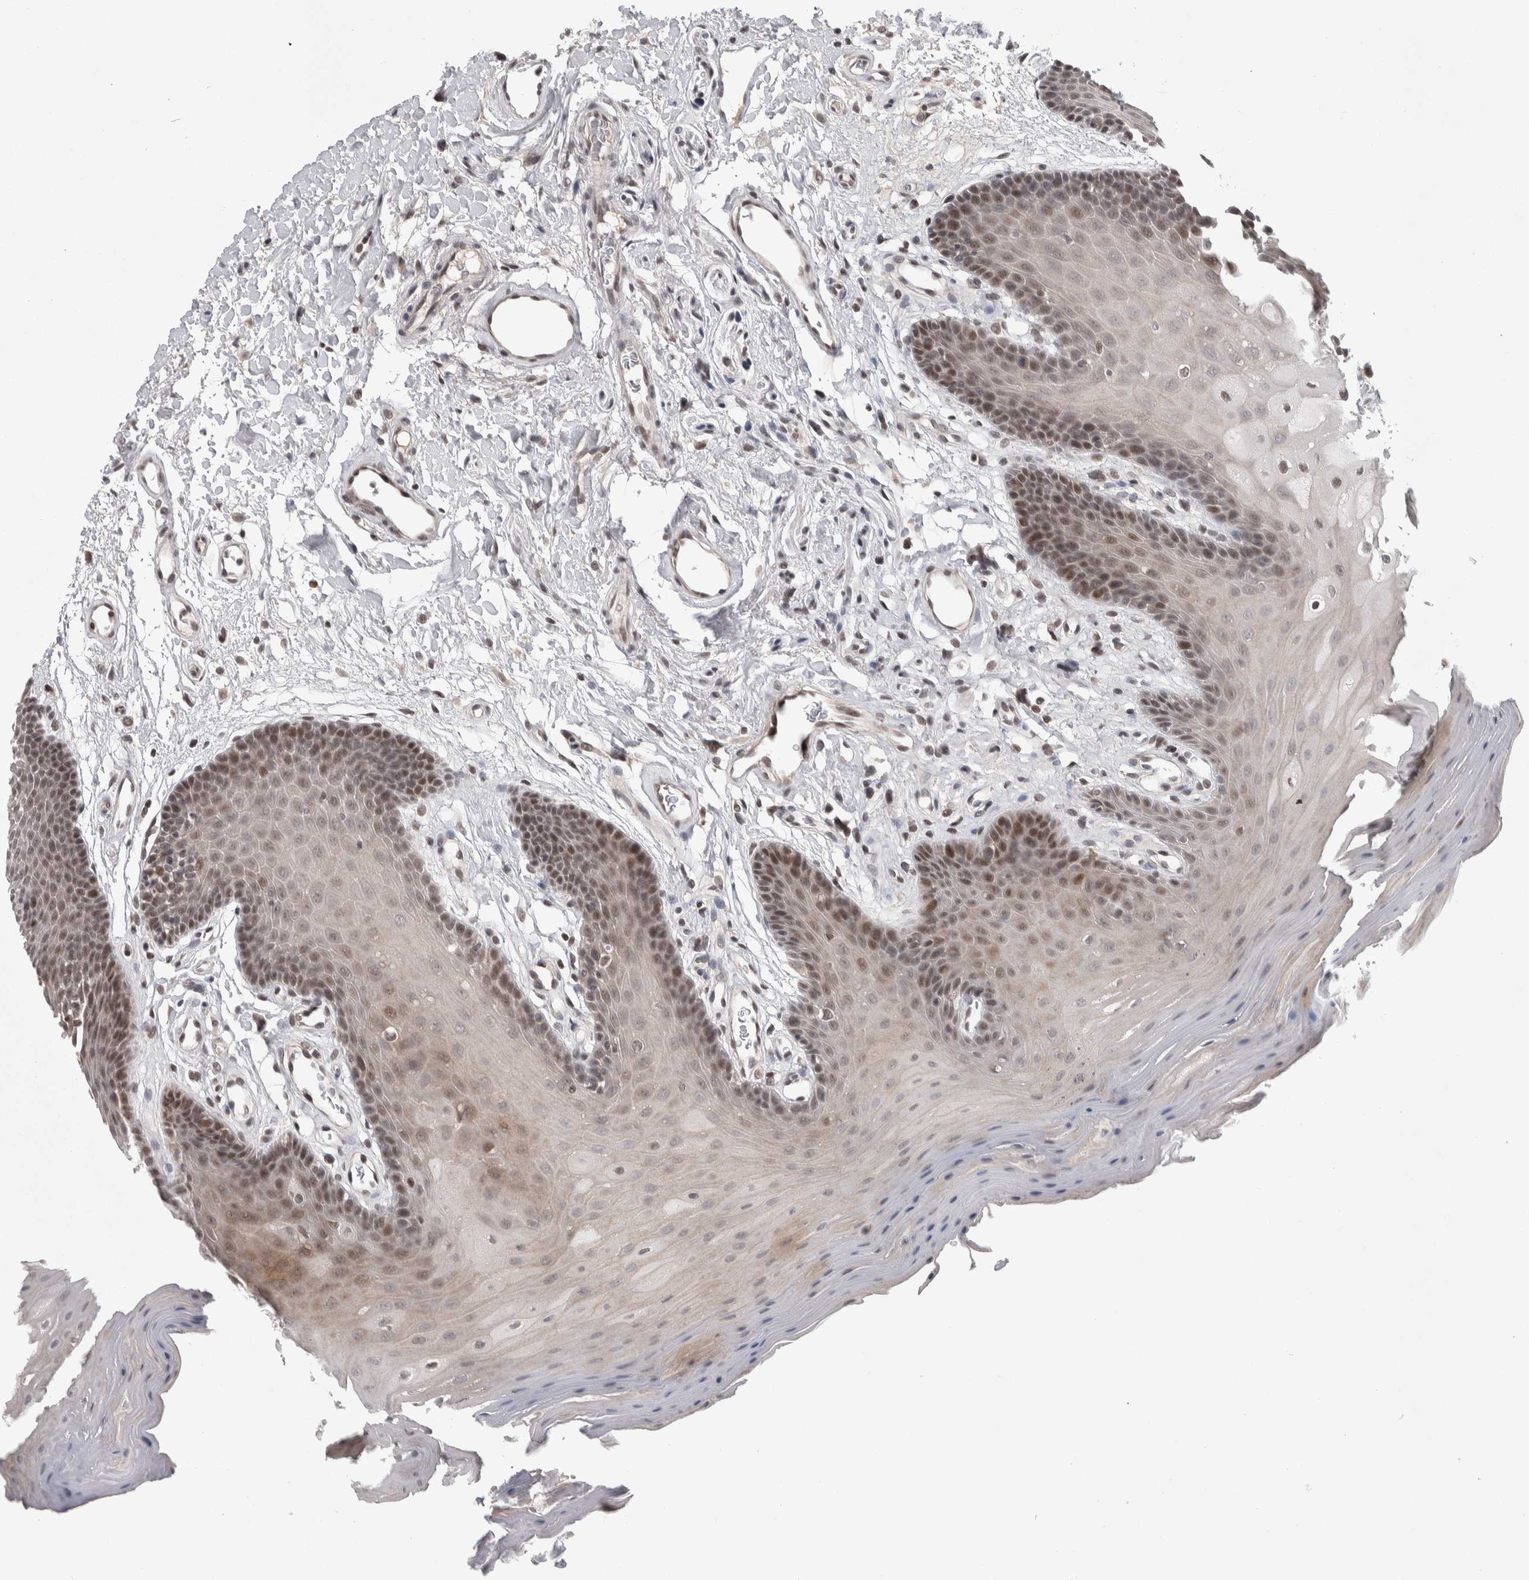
{"staining": {"intensity": "moderate", "quantity": "<25%", "location": "nuclear"}, "tissue": "oral mucosa", "cell_type": "Squamous epithelial cells", "image_type": "normal", "snomed": [{"axis": "morphology", "description": "Normal tissue, NOS"}, {"axis": "morphology", "description": "Squamous cell carcinoma, NOS"}, {"axis": "topography", "description": "Oral tissue"}, {"axis": "topography", "description": "Head-Neck"}], "caption": "Immunohistochemical staining of benign oral mucosa reveals <25% levels of moderate nuclear protein expression in about <25% of squamous epithelial cells.", "gene": "ZSCAN21", "patient": {"sex": "male", "age": 71}}